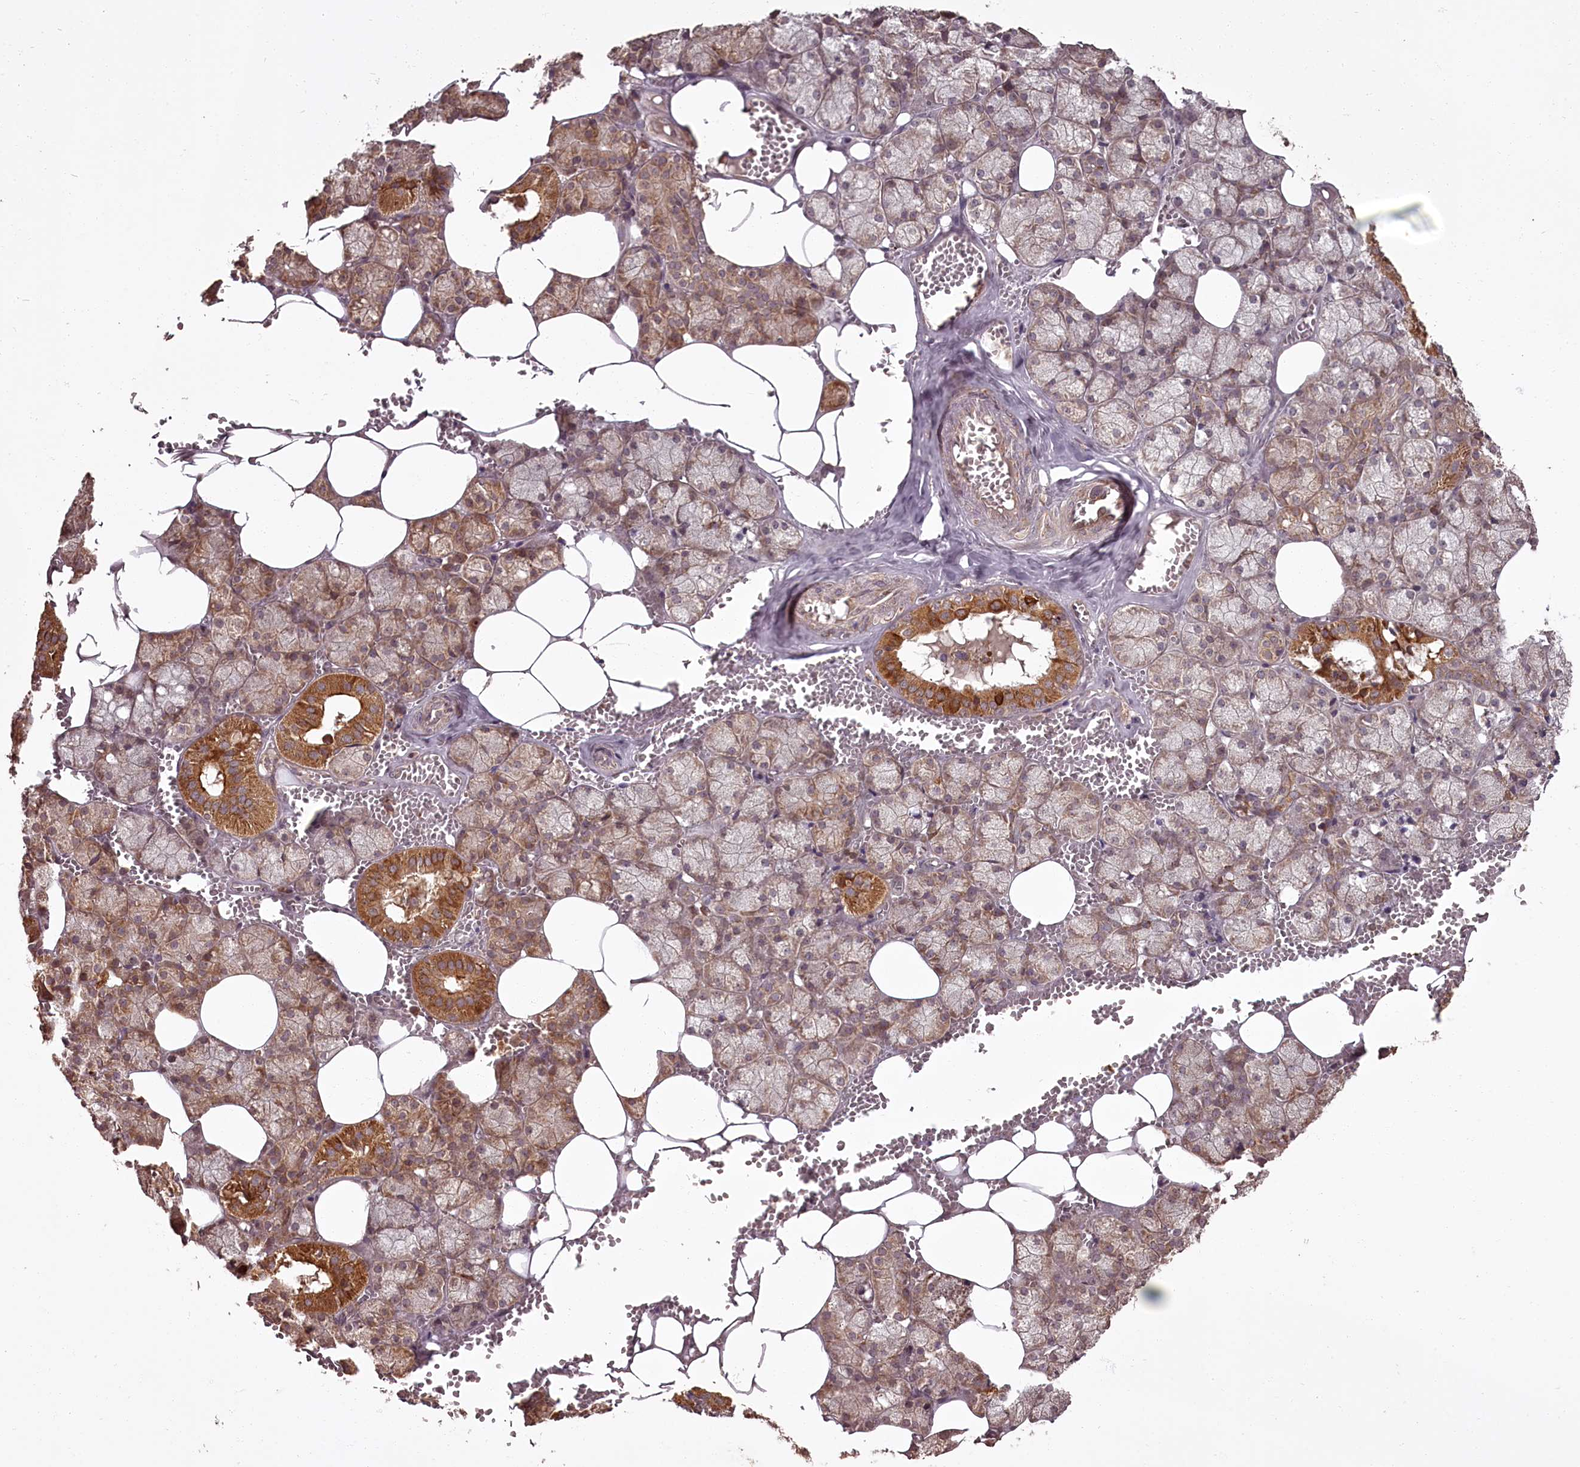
{"staining": {"intensity": "moderate", "quantity": "25%-75%", "location": "cytoplasmic/membranous"}, "tissue": "salivary gland", "cell_type": "Glandular cells", "image_type": "normal", "snomed": [{"axis": "morphology", "description": "Normal tissue, NOS"}, {"axis": "topography", "description": "Salivary gland"}], "caption": "Salivary gland stained with DAB (3,3'-diaminobenzidine) immunohistochemistry reveals medium levels of moderate cytoplasmic/membranous staining in approximately 25%-75% of glandular cells. Using DAB (3,3'-diaminobenzidine) (brown) and hematoxylin (blue) stains, captured at high magnification using brightfield microscopy.", "gene": "PCBP2", "patient": {"sex": "male", "age": 62}}